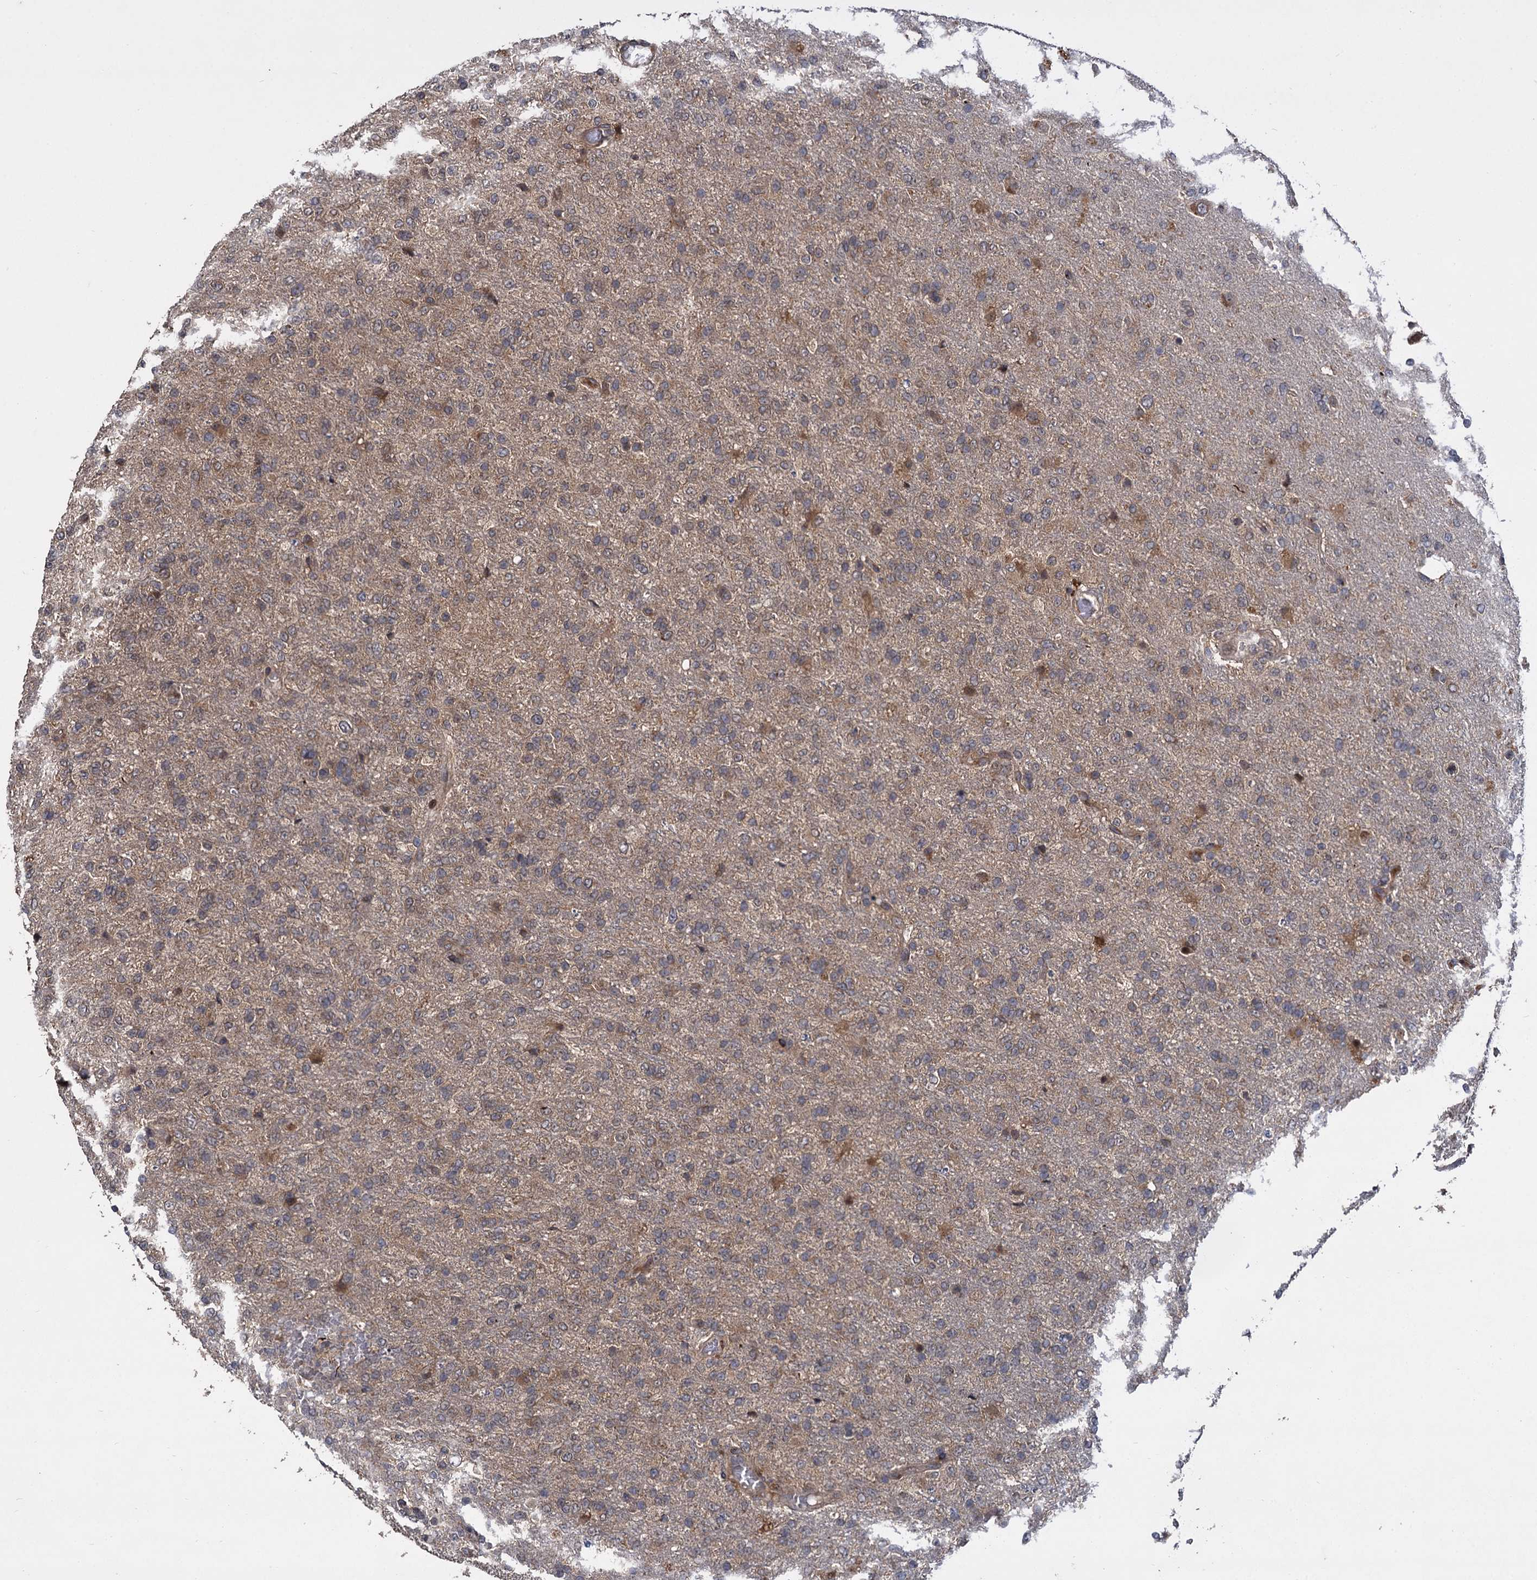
{"staining": {"intensity": "weak", "quantity": ">75%", "location": "cytoplasmic/membranous"}, "tissue": "glioma", "cell_type": "Tumor cells", "image_type": "cancer", "snomed": [{"axis": "morphology", "description": "Glioma, malignant, High grade"}, {"axis": "topography", "description": "Brain"}], "caption": "A brown stain highlights weak cytoplasmic/membranous positivity of a protein in malignant glioma (high-grade) tumor cells. (DAB IHC with brightfield microscopy, high magnification).", "gene": "INPPL1", "patient": {"sex": "female", "age": 74}}